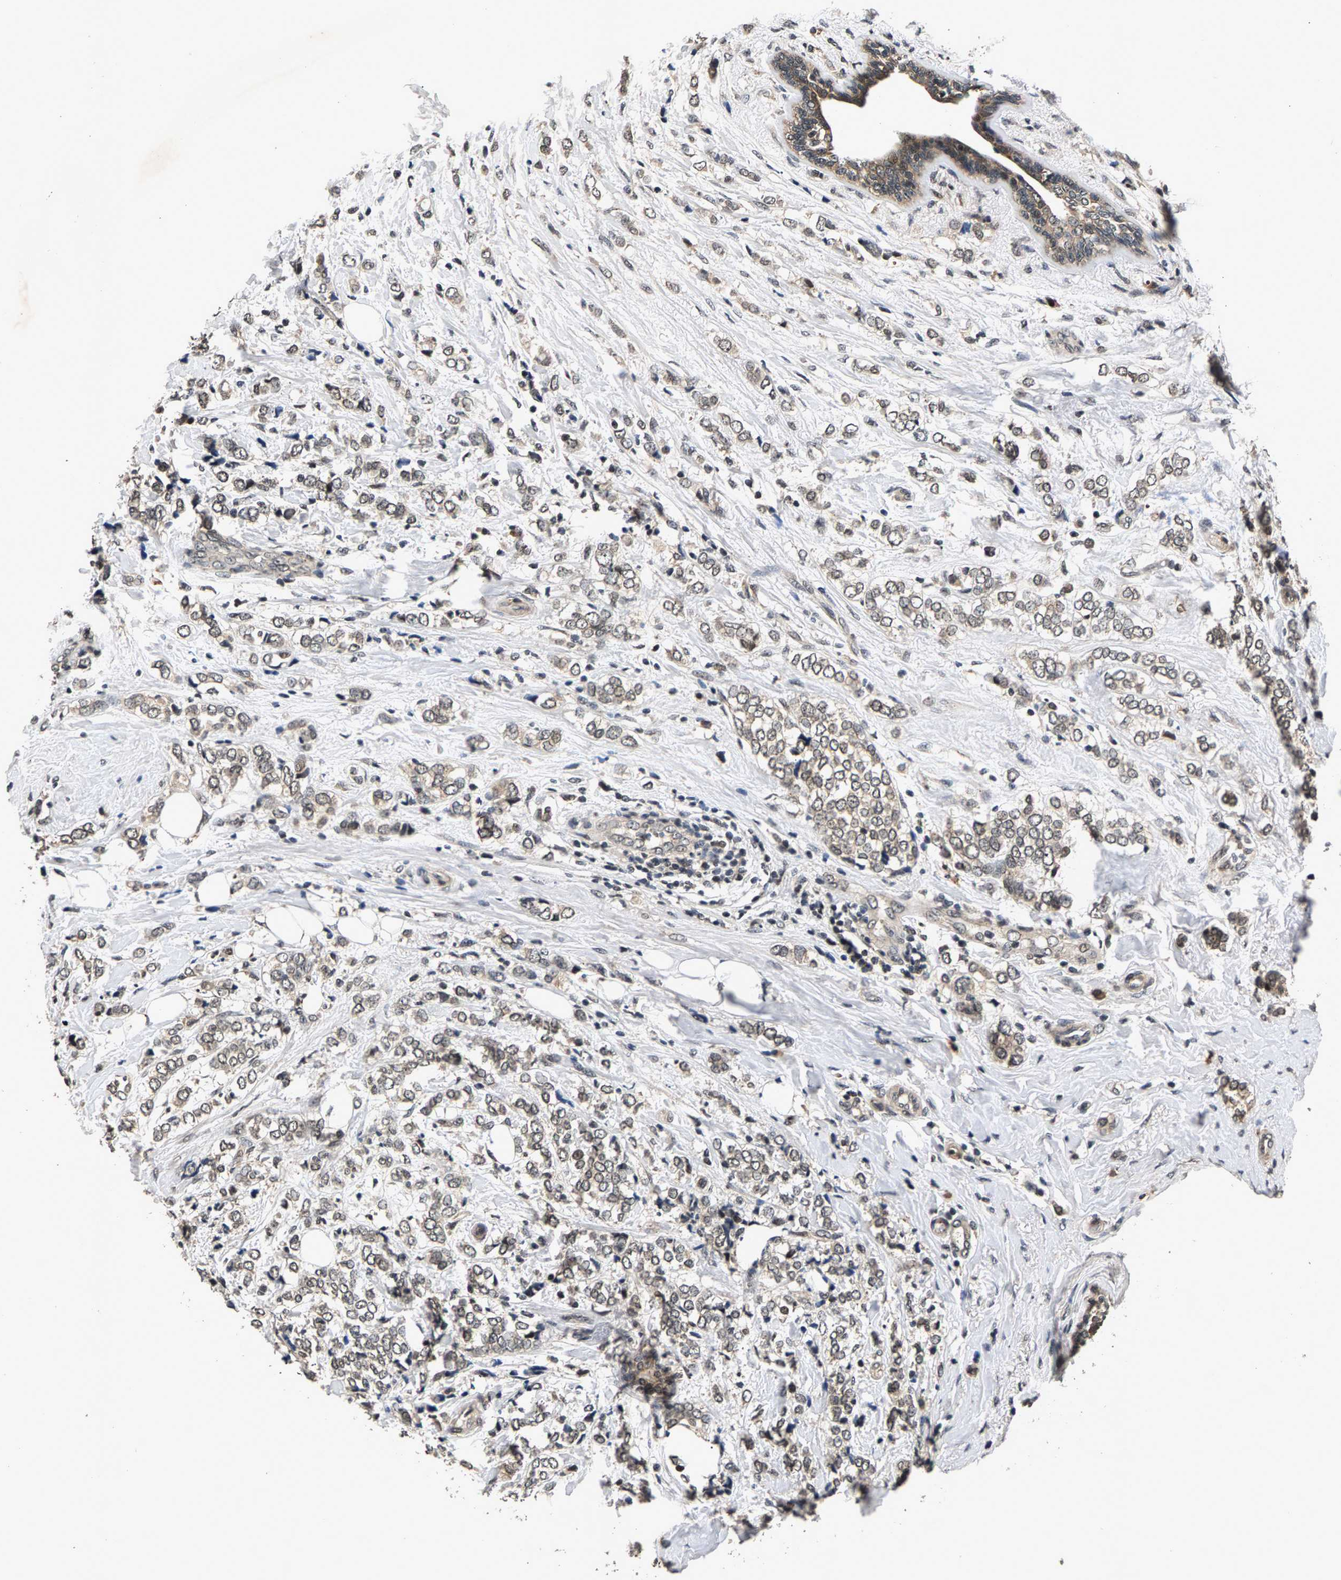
{"staining": {"intensity": "weak", "quantity": ">75%", "location": "cytoplasmic/membranous,nuclear"}, "tissue": "breast cancer", "cell_type": "Tumor cells", "image_type": "cancer", "snomed": [{"axis": "morphology", "description": "Normal tissue, NOS"}, {"axis": "morphology", "description": "Lobular carcinoma"}, {"axis": "topography", "description": "Breast"}], "caption": "Protein staining shows weak cytoplasmic/membranous and nuclear positivity in about >75% of tumor cells in breast cancer (lobular carcinoma). (IHC, brightfield microscopy, high magnification).", "gene": "RBM33", "patient": {"sex": "female", "age": 47}}